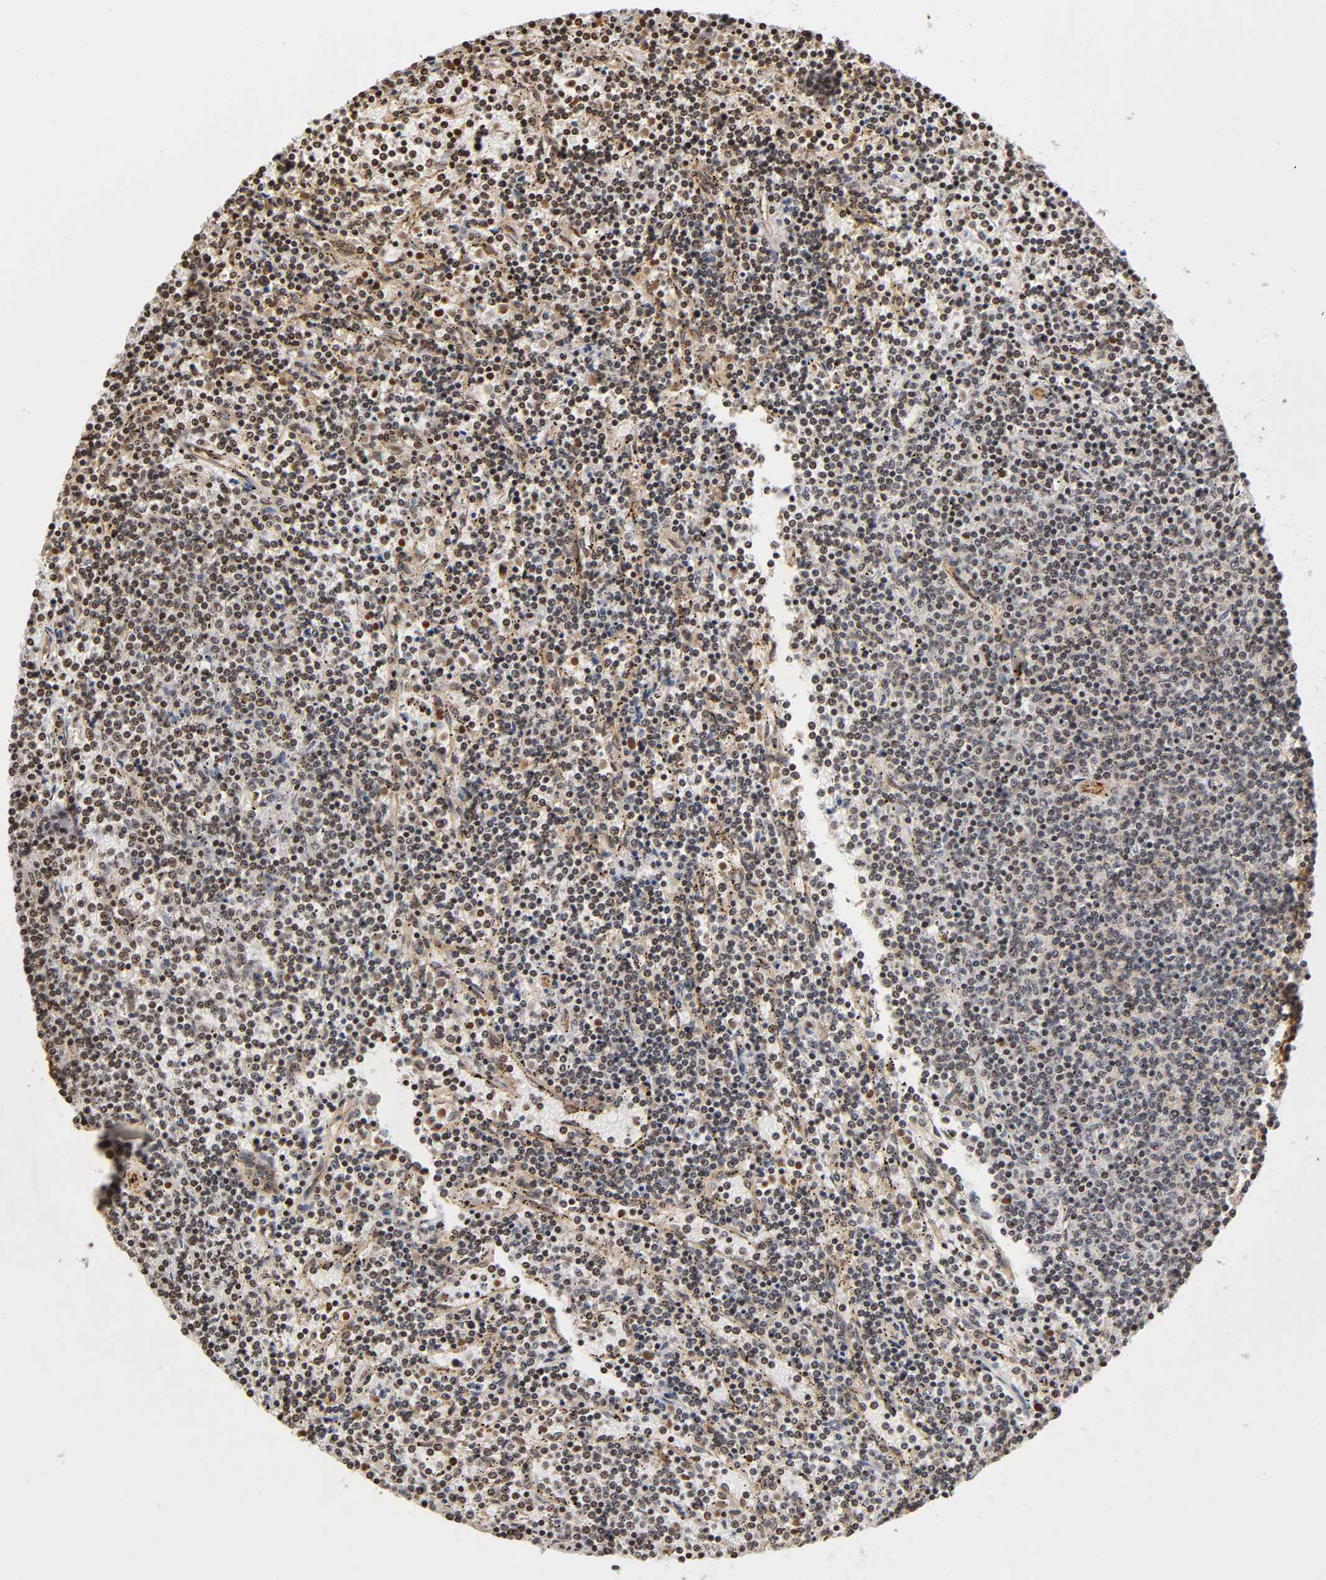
{"staining": {"intensity": "negative", "quantity": "none", "location": "none"}, "tissue": "lymphoma", "cell_type": "Tumor cells", "image_type": "cancer", "snomed": [{"axis": "morphology", "description": "Malignant lymphoma, non-Hodgkin's type, Low grade"}, {"axis": "topography", "description": "Spleen"}], "caption": "Immunohistochemical staining of human lymphoma displays no significant positivity in tumor cells. Nuclei are stained in blue.", "gene": "ITGAV", "patient": {"sex": "female", "age": 50}}